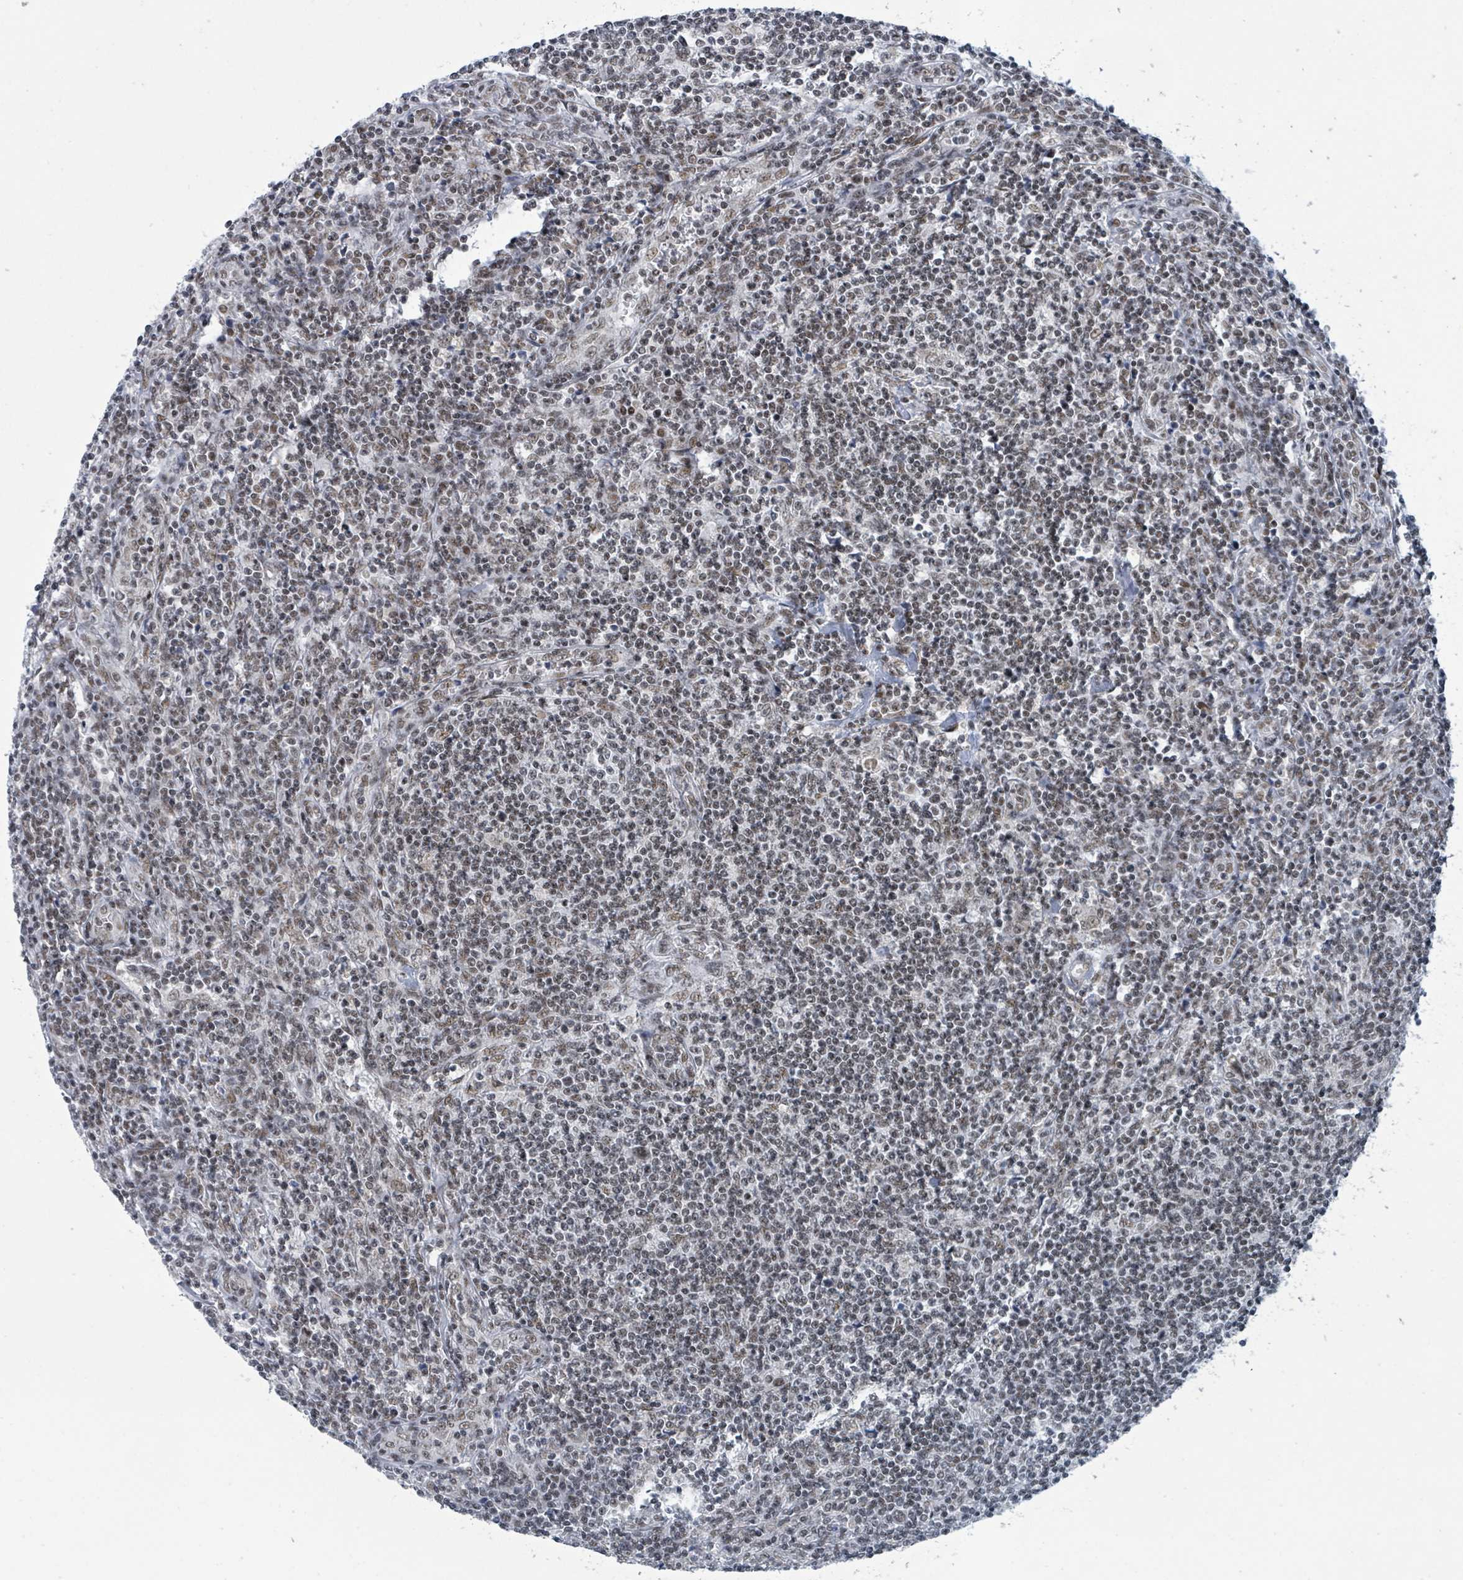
{"staining": {"intensity": "weak", "quantity": "25%-75%", "location": "nuclear"}, "tissue": "lymphoma", "cell_type": "Tumor cells", "image_type": "cancer", "snomed": [{"axis": "morphology", "description": "Hodgkin's disease, NOS"}, {"axis": "topography", "description": "Lymph node"}], "caption": "There is low levels of weak nuclear expression in tumor cells of Hodgkin's disease, as demonstrated by immunohistochemical staining (brown color).", "gene": "BANP", "patient": {"sex": "male", "age": 83}}